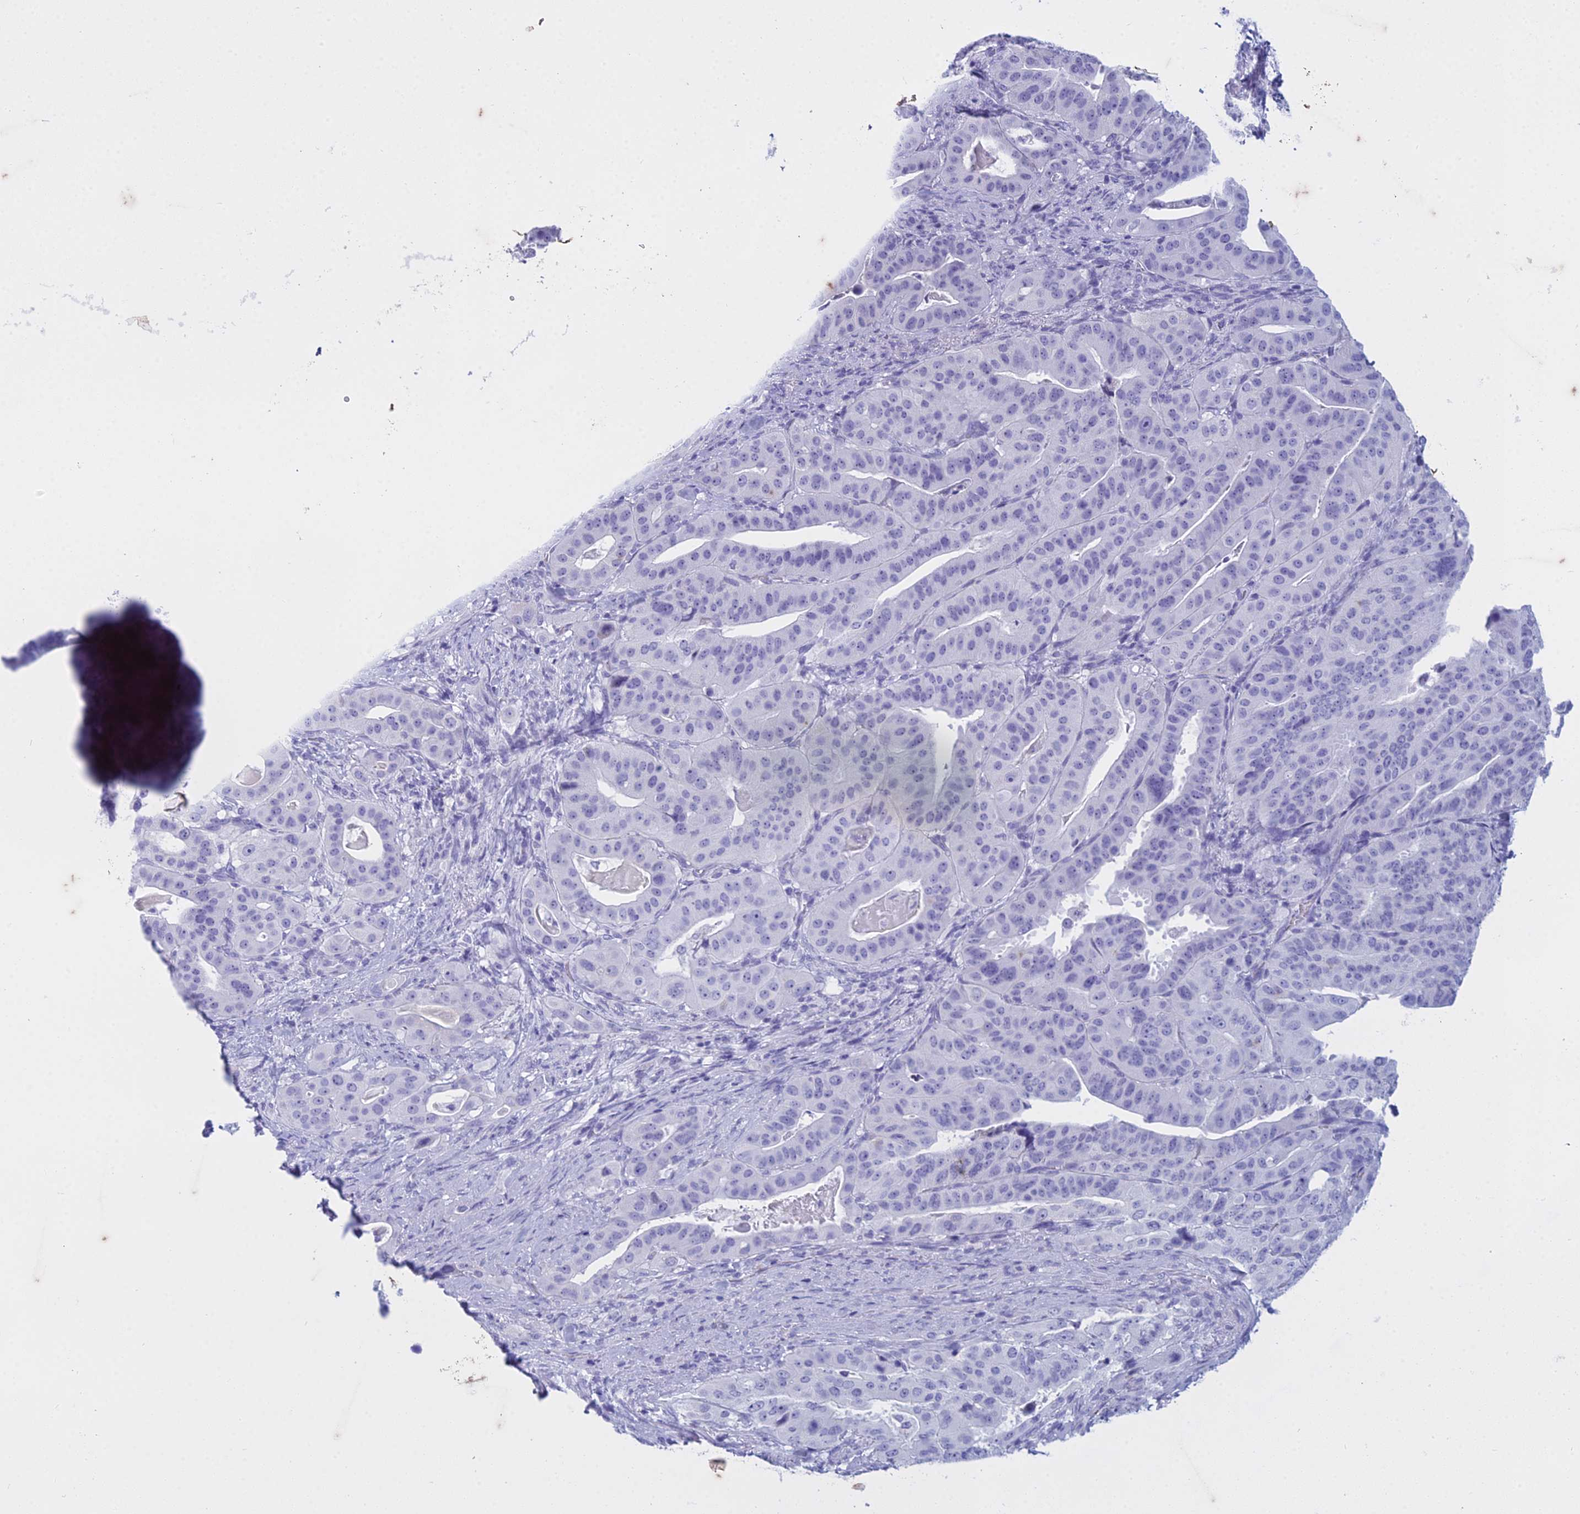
{"staining": {"intensity": "negative", "quantity": "none", "location": "none"}, "tissue": "stomach cancer", "cell_type": "Tumor cells", "image_type": "cancer", "snomed": [{"axis": "morphology", "description": "Adenocarcinoma, NOS"}, {"axis": "topography", "description": "Stomach"}], "caption": "Immunohistochemistry image of neoplastic tissue: human adenocarcinoma (stomach) stained with DAB (3,3'-diaminobenzidine) demonstrates no significant protein expression in tumor cells.", "gene": "HMGB4", "patient": {"sex": "male", "age": 48}}